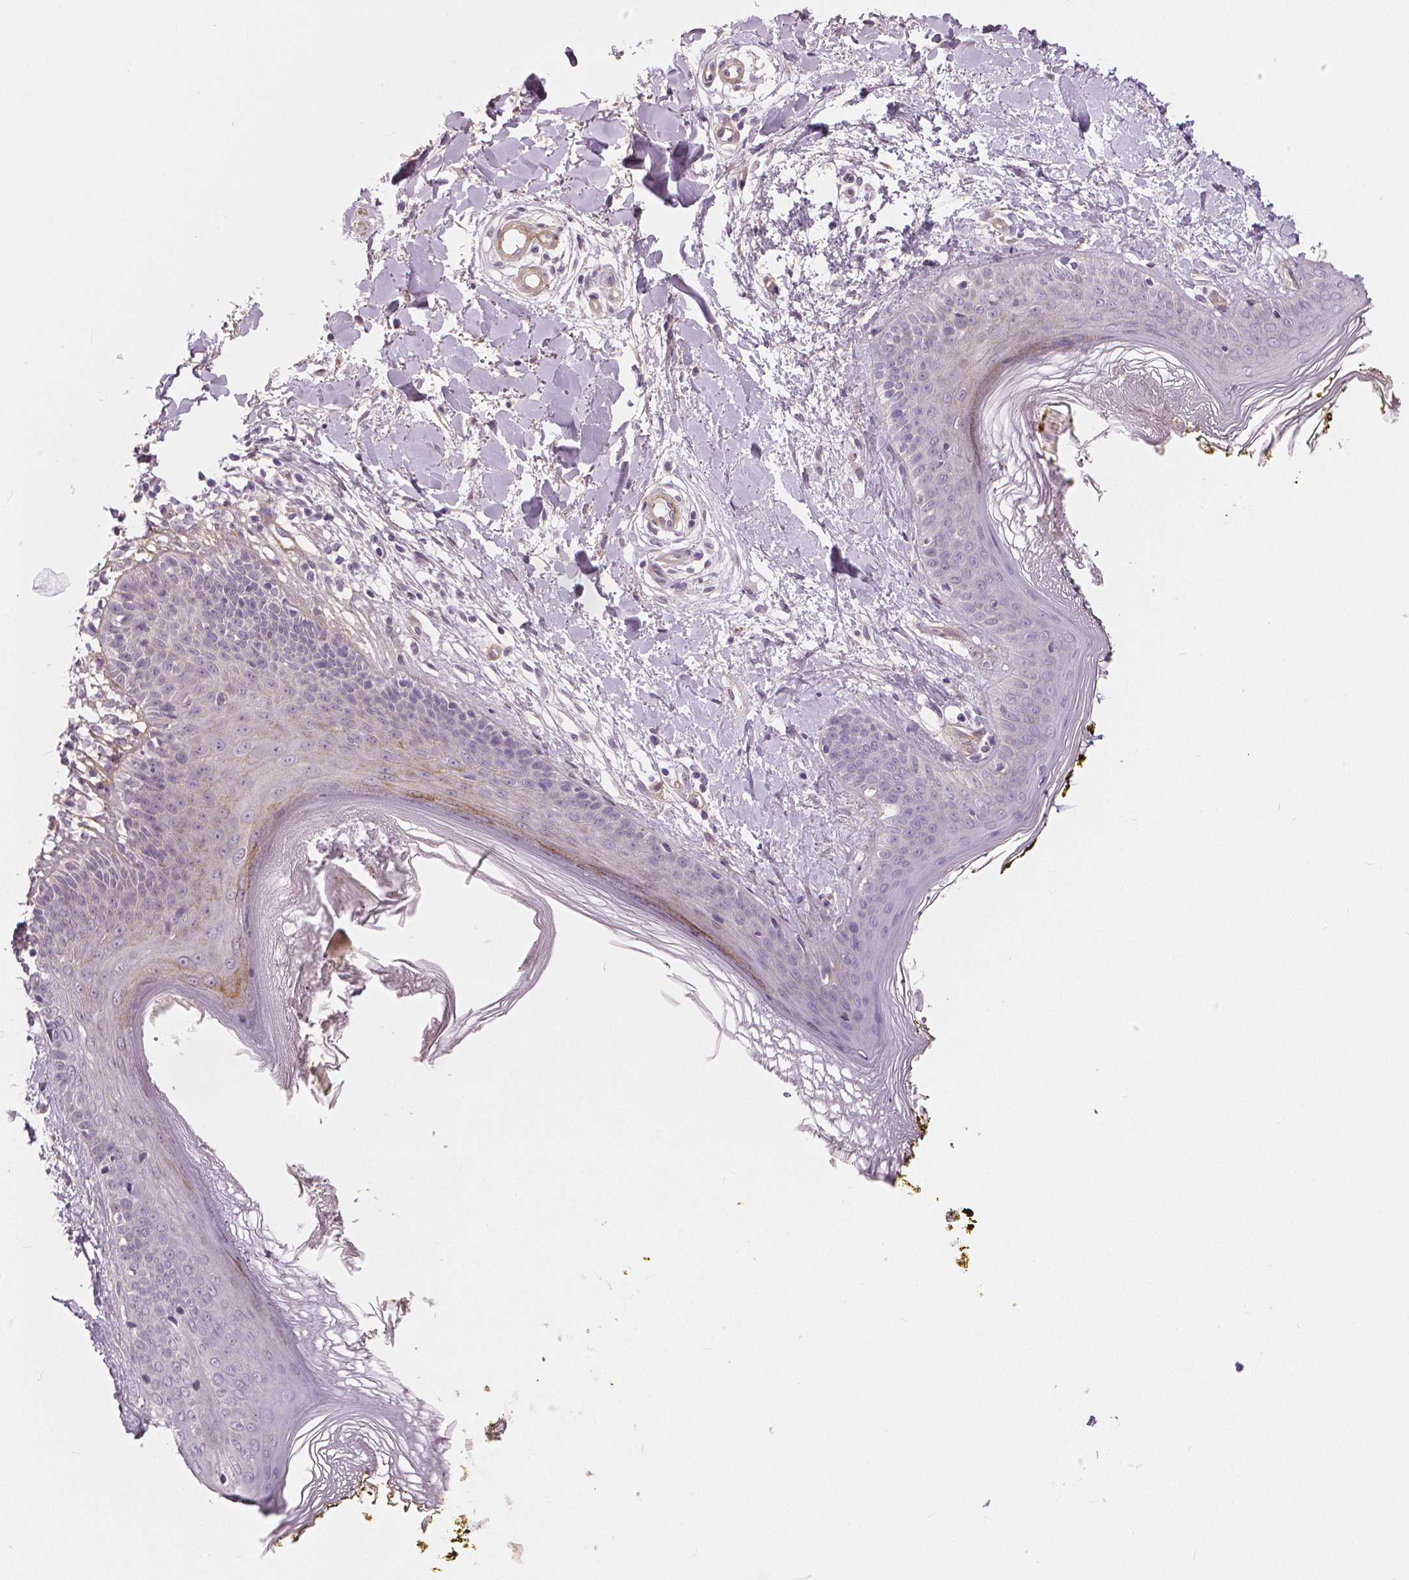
{"staining": {"intensity": "negative", "quantity": "none", "location": "none"}, "tissue": "skin", "cell_type": "Fibroblasts", "image_type": "normal", "snomed": [{"axis": "morphology", "description": "Normal tissue, NOS"}, {"axis": "topography", "description": "Skin"}], "caption": "High power microscopy image of an IHC micrograph of unremarkable skin, revealing no significant expression in fibroblasts.", "gene": "FLT1", "patient": {"sex": "female", "age": 34}}